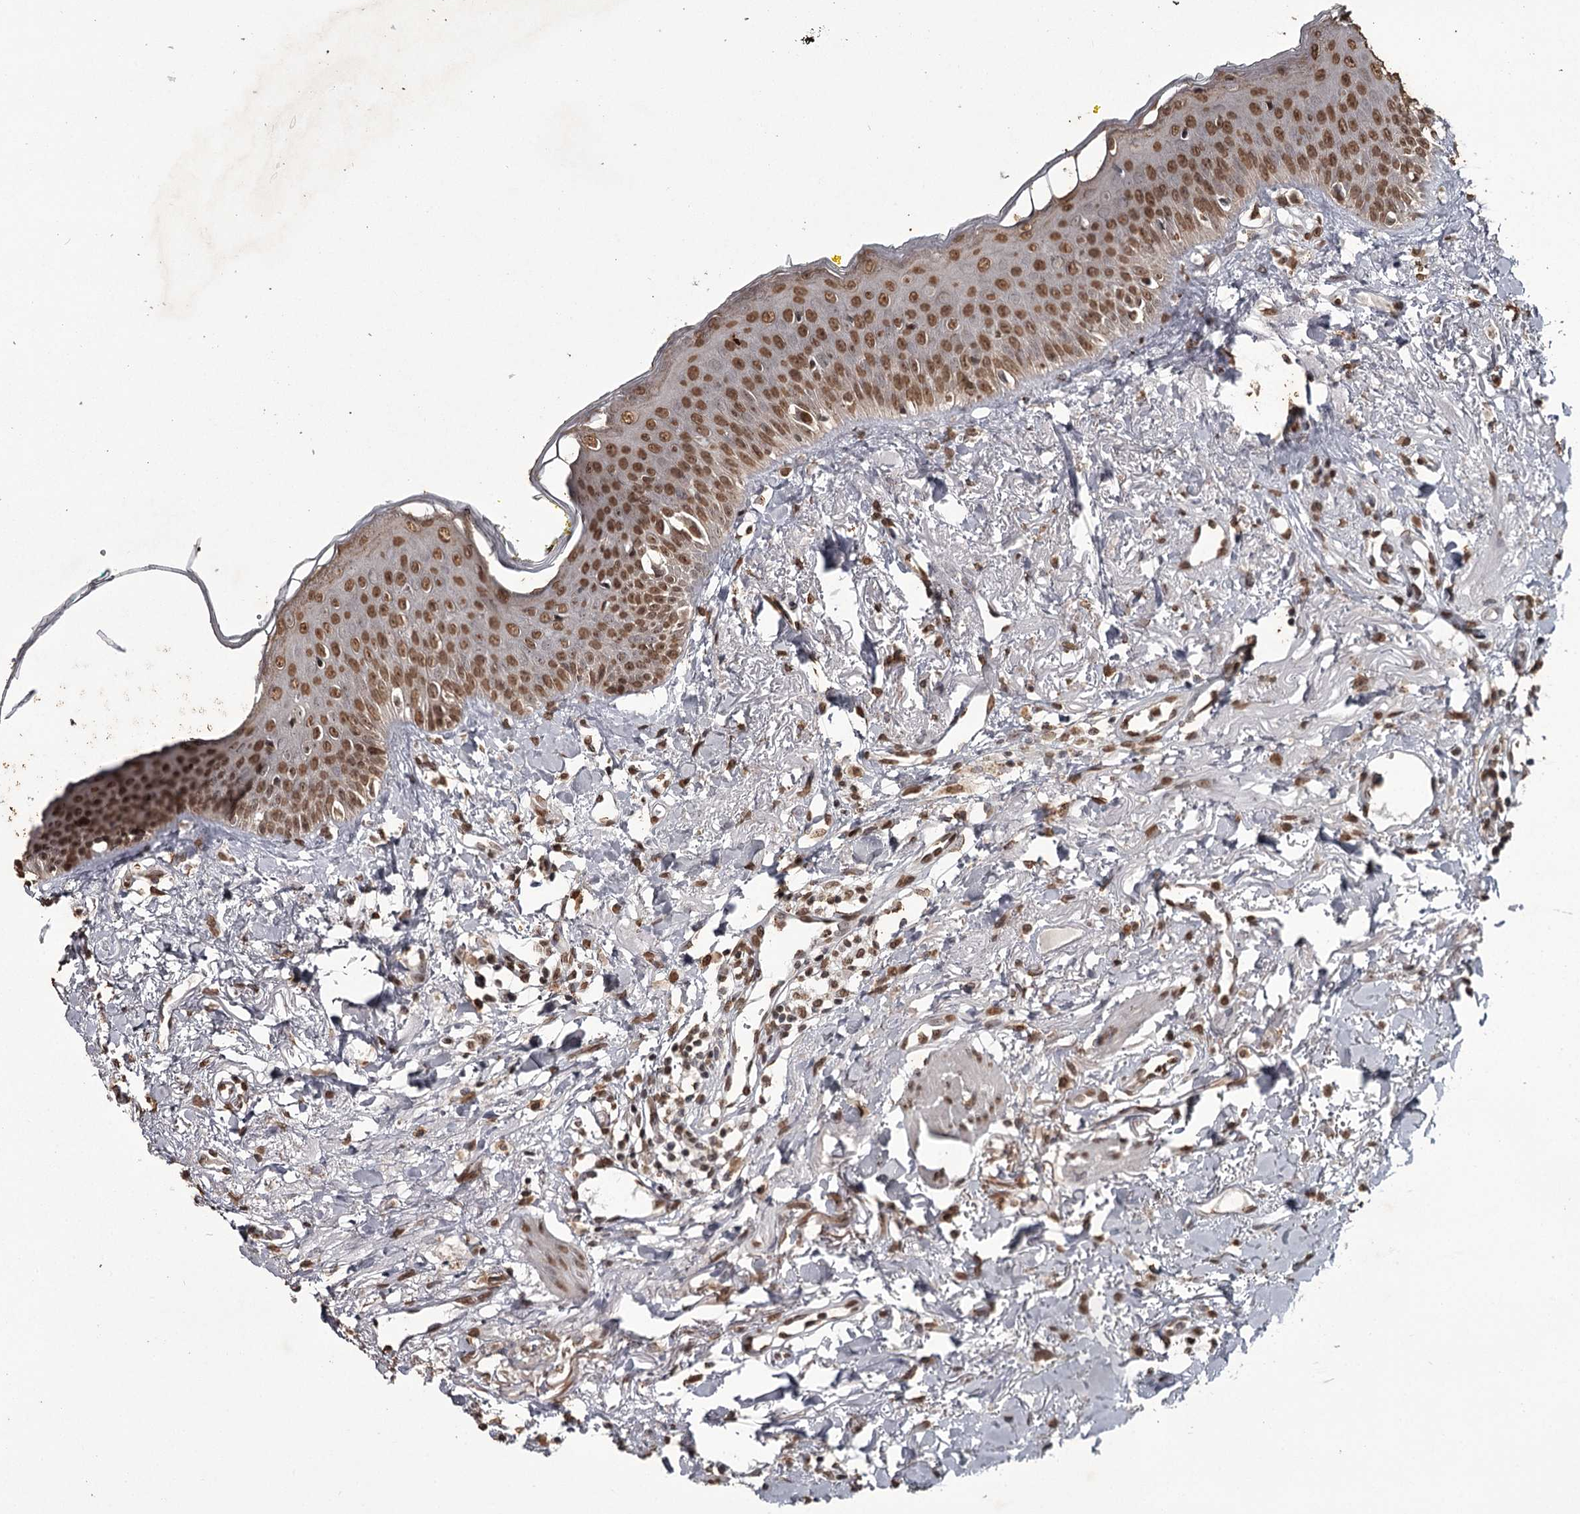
{"staining": {"intensity": "strong", "quantity": ">75%", "location": "nuclear"}, "tissue": "oral mucosa", "cell_type": "Squamous epithelial cells", "image_type": "normal", "snomed": [{"axis": "morphology", "description": "Normal tissue, NOS"}, {"axis": "topography", "description": "Oral tissue"}], "caption": "Oral mucosa stained with immunohistochemistry (IHC) reveals strong nuclear positivity in approximately >75% of squamous epithelial cells.", "gene": "THYN1", "patient": {"sex": "female", "age": 70}}